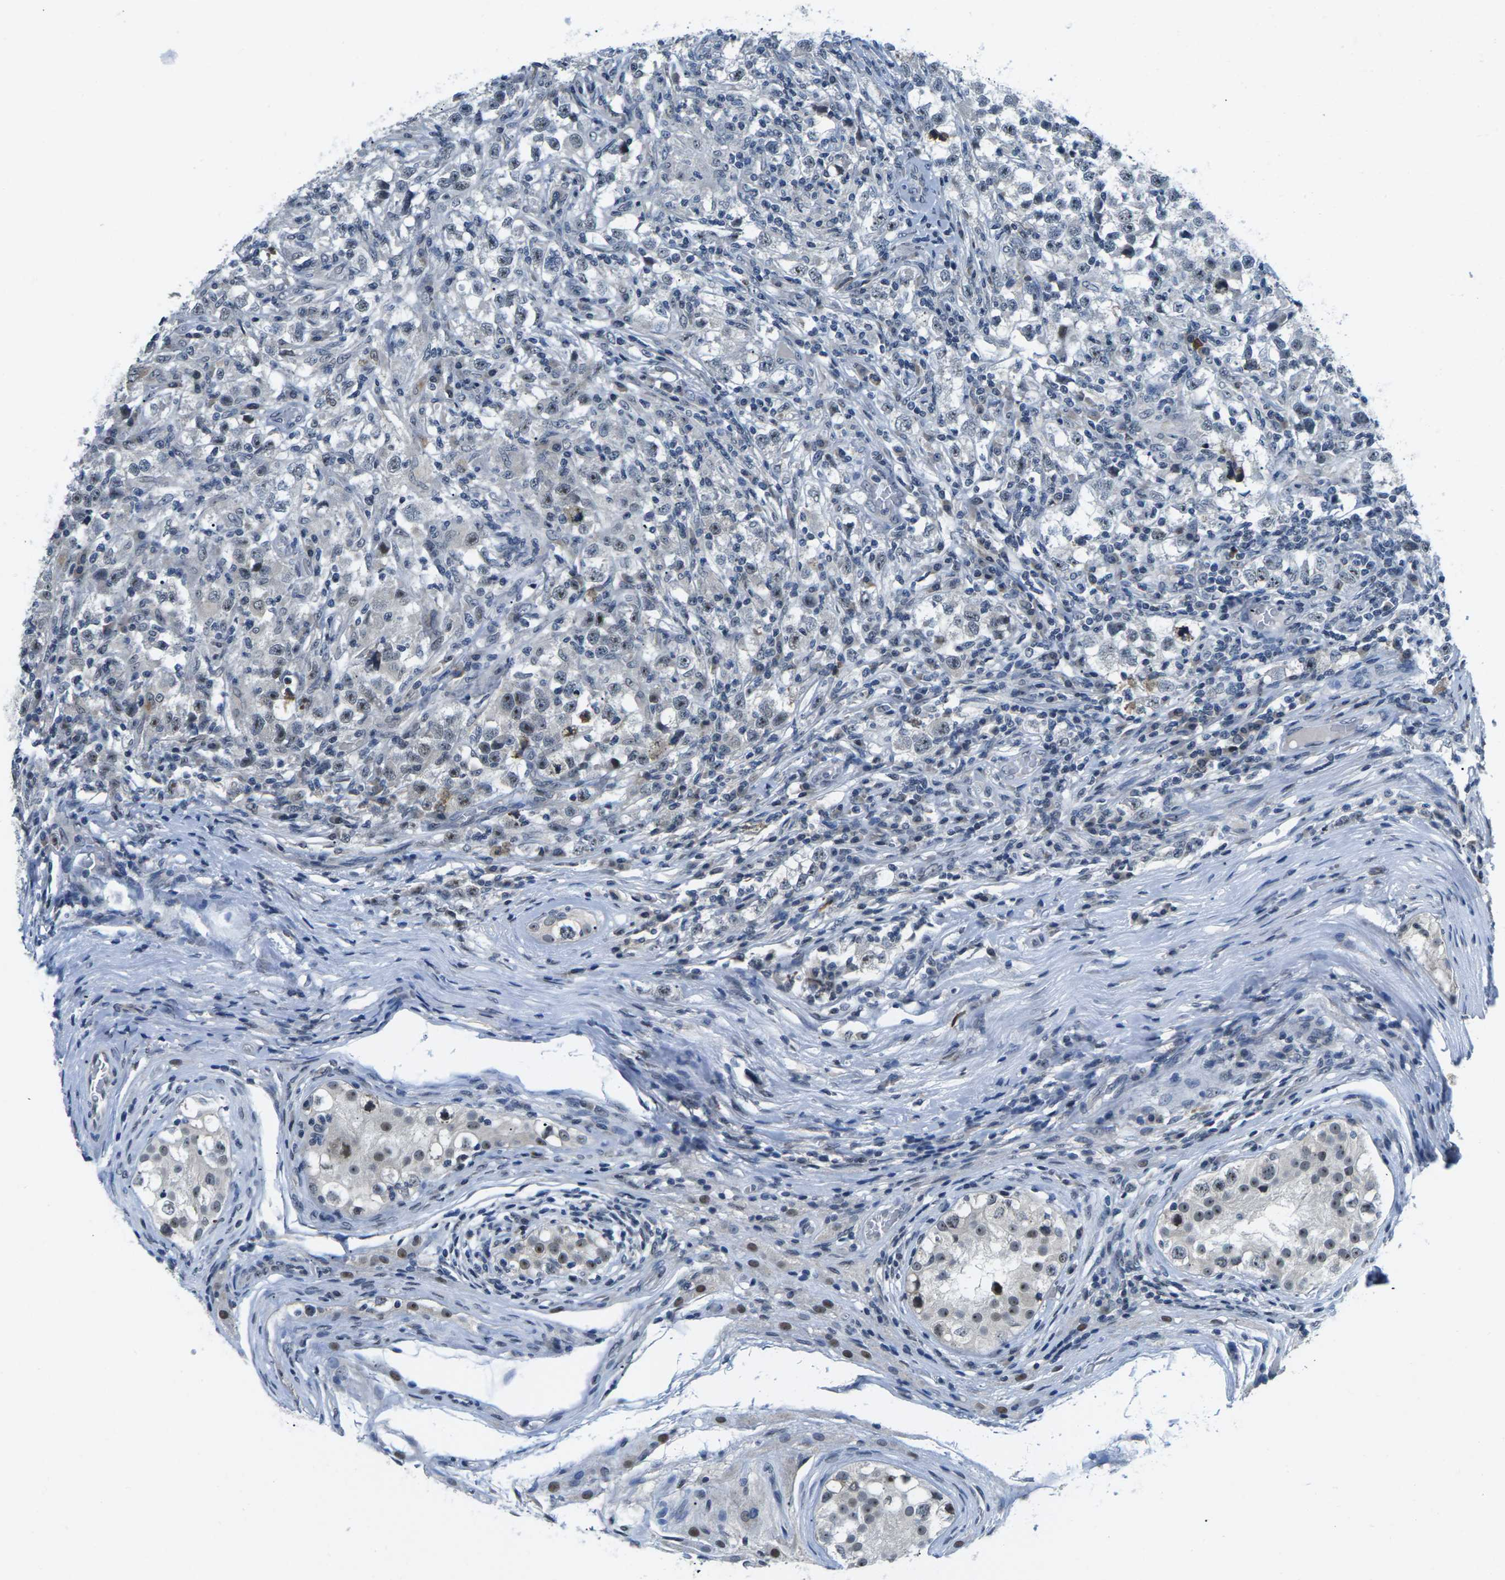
{"staining": {"intensity": "weak", "quantity": "25%-75%", "location": "nuclear"}, "tissue": "testis cancer", "cell_type": "Tumor cells", "image_type": "cancer", "snomed": [{"axis": "morphology", "description": "Carcinoma, Embryonal, NOS"}, {"axis": "topography", "description": "Testis"}], "caption": "Immunohistochemistry (IHC) staining of testis cancer (embryonal carcinoma), which shows low levels of weak nuclear positivity in about 25%-75% of tumor cells indicating weak nuclear protein staining. The staining was performed using DAB (brown) for protein detection and nuclei were counterstained in hematoxylin (blue).", "gene": "NSRP1", "patient": {"sex": "male", "age": 21}}